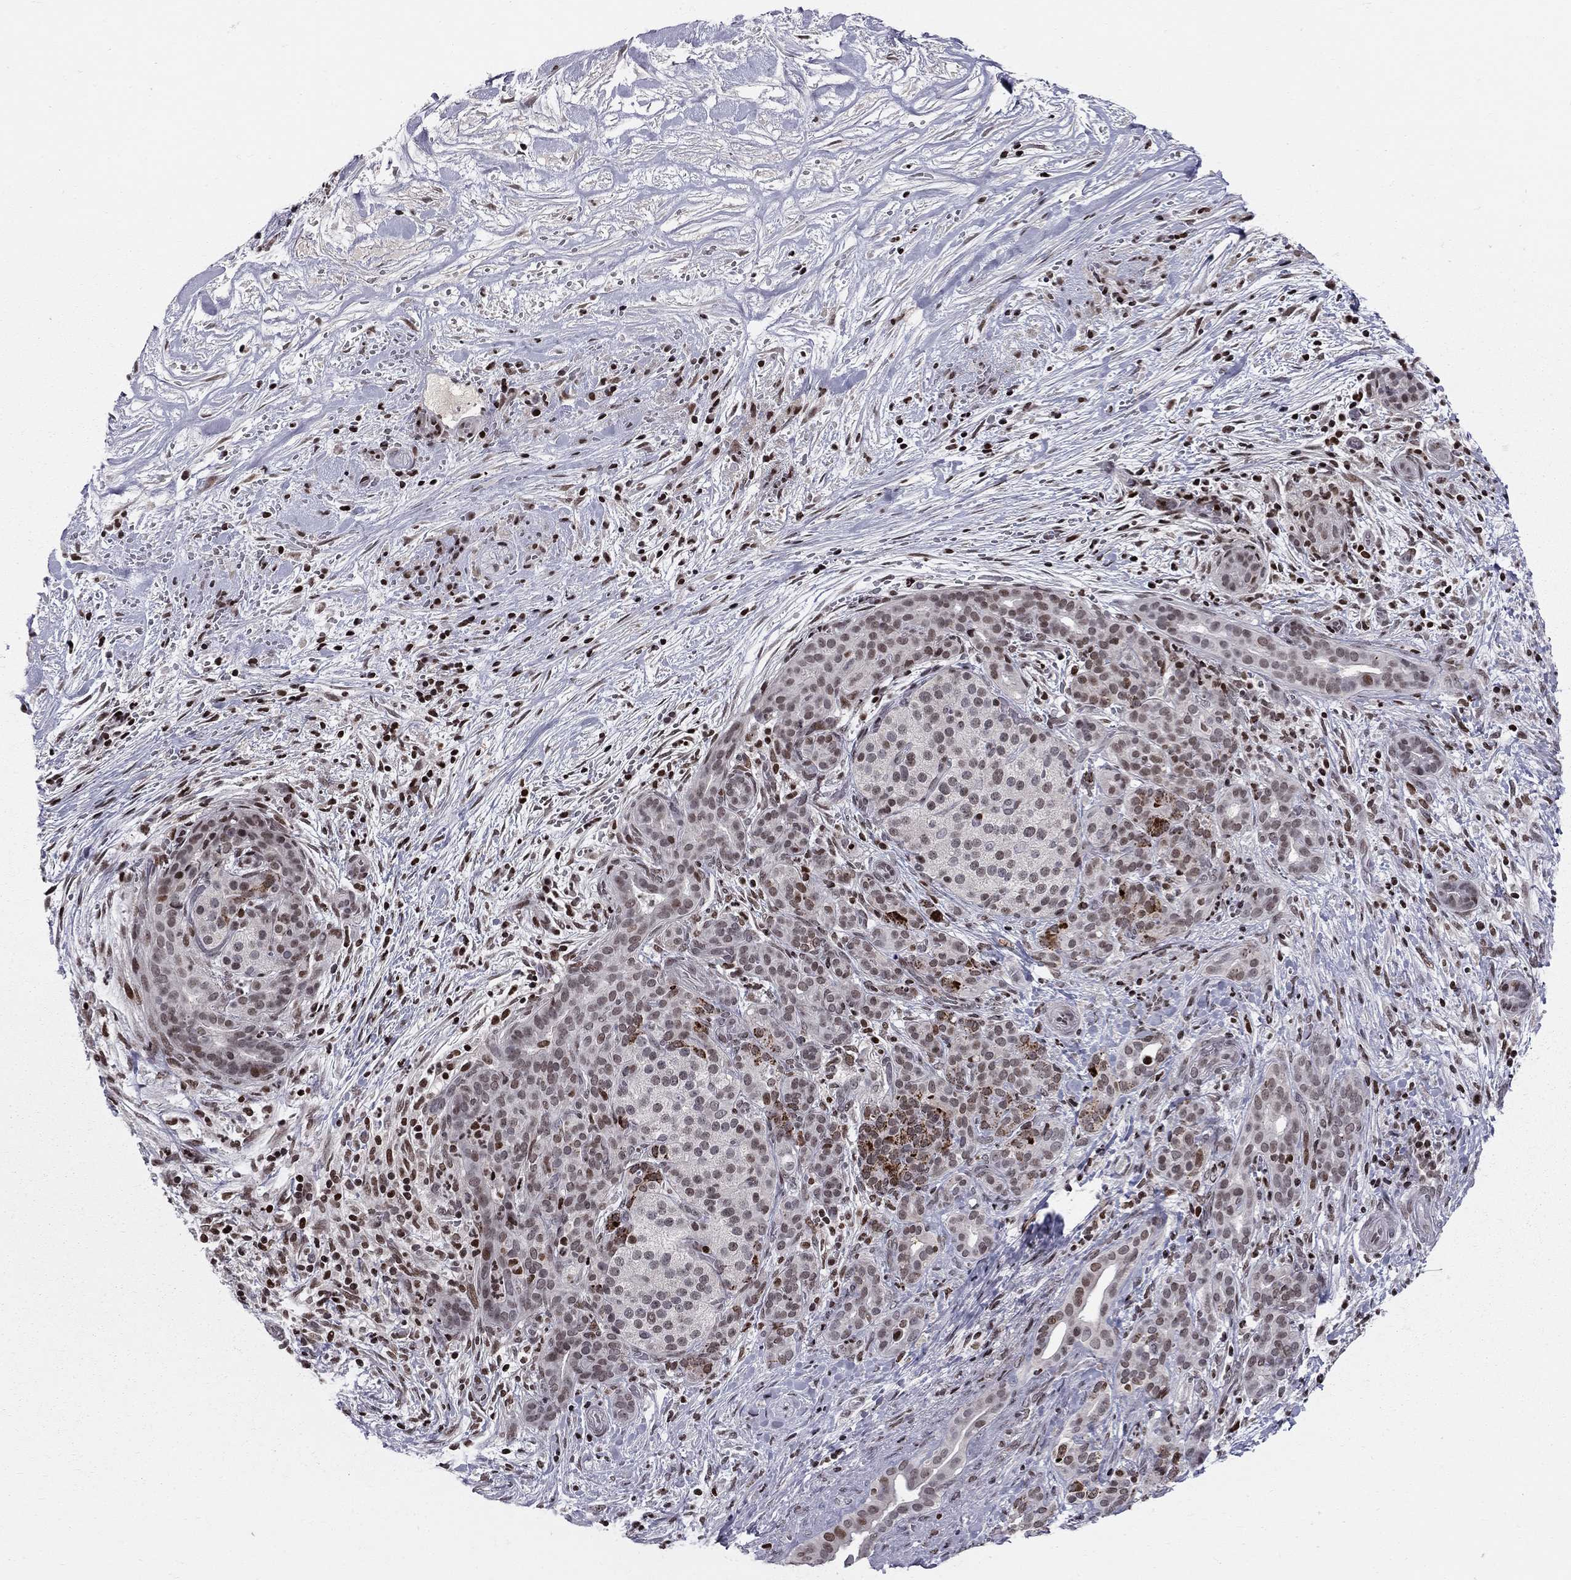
{"staining": {"intensity": "moderate", "quantity": "25%-75%", "location": "nuclear"}, "tissue": "pancreatic cancer", "cell_type": "Tumor cells", "image_type": "cancer", "snomed": [{"axis": "morphology", "description": "Adenocarcinoma, NOS"}, {"axis": "topography", "description": "Pancreas"}], "caption": "The photomicrograph exhibits staining of pancreatic cancer (adenocarcinoma), revealing moderate nuclear protein expression (brown color) within tumor cells.", "gene": "RNASEH2C", "patient": {"sex": "male", "age": 44}}